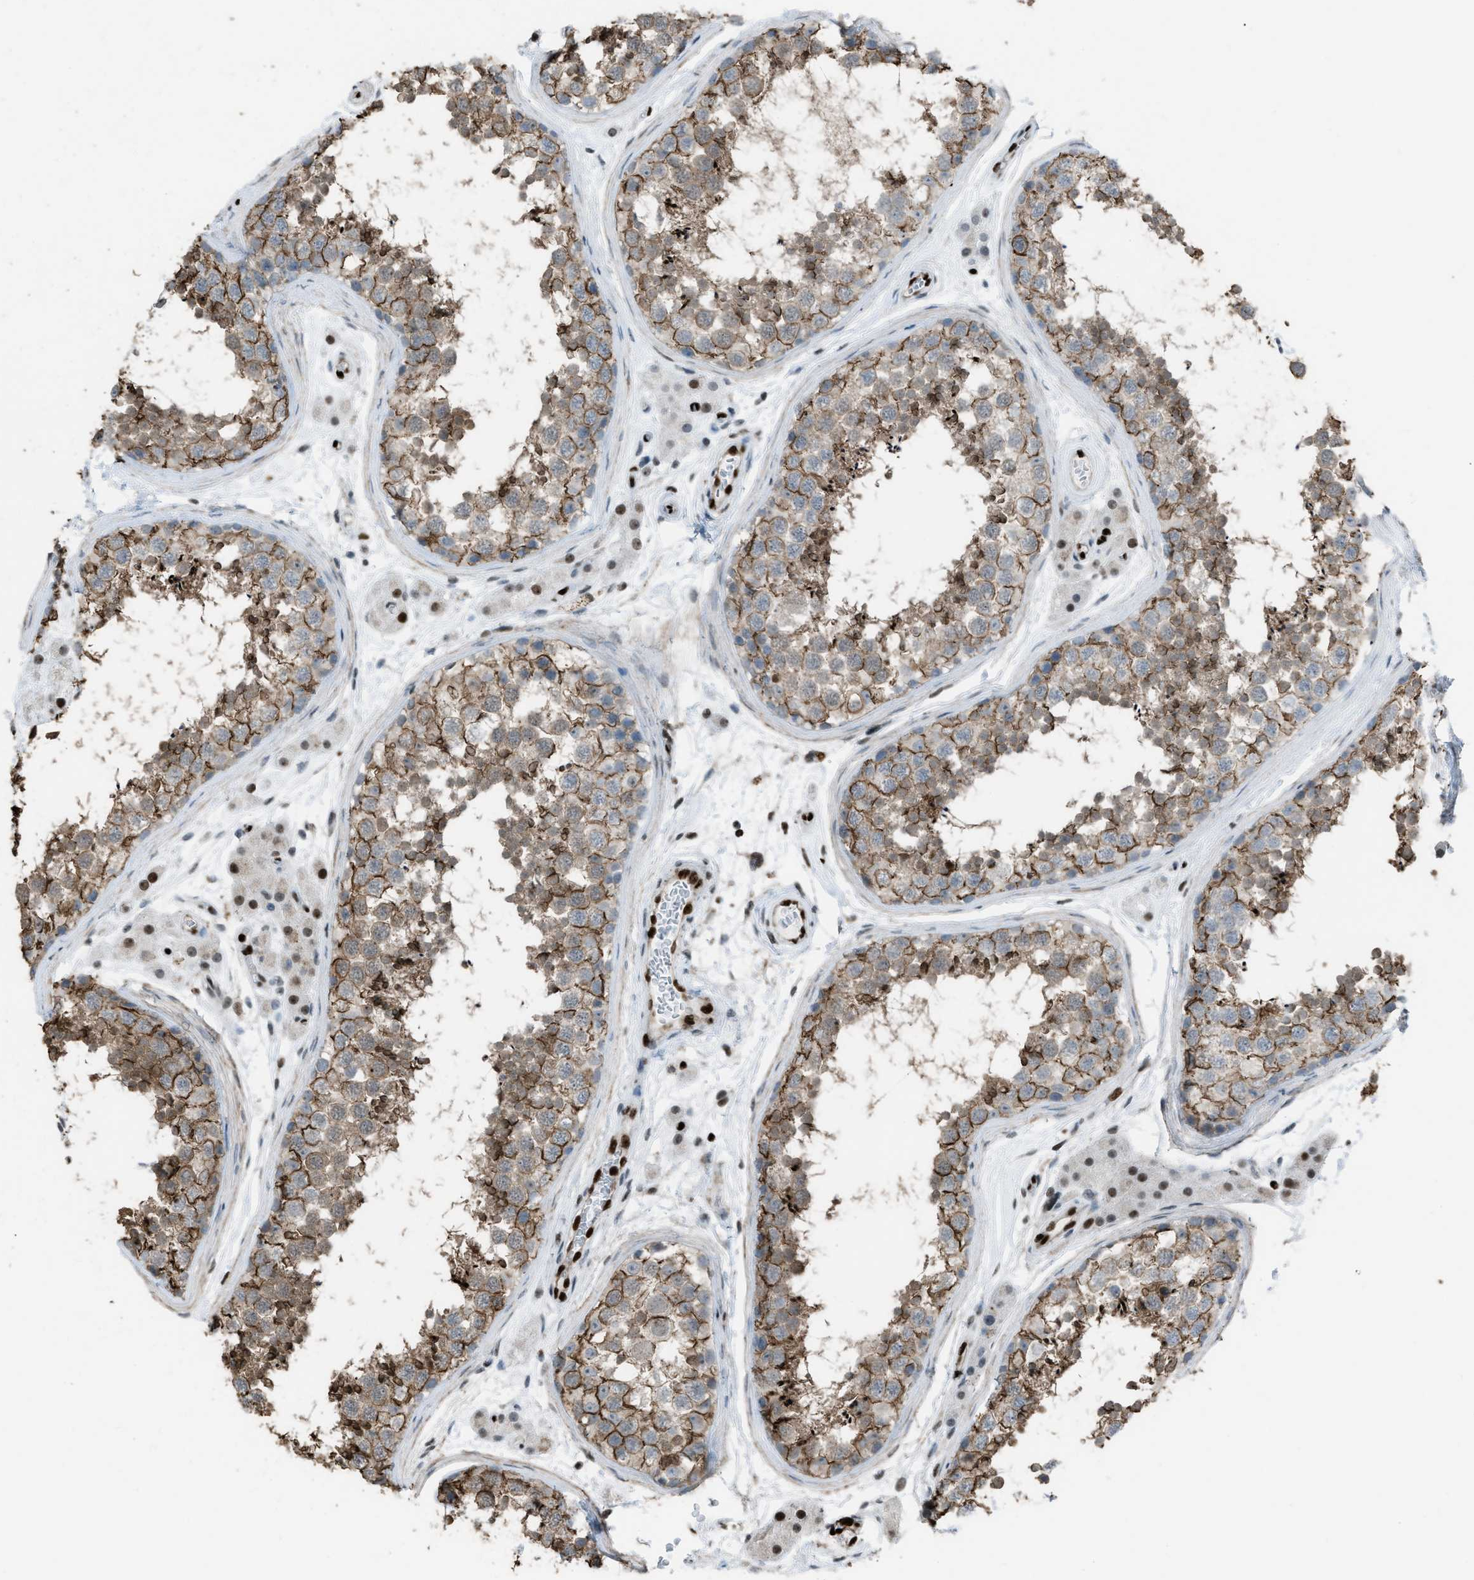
{"staining": {"intensity": "moderate", "quantity": ">75%", "location": "cytoplasmic/membranous"}, "tissue": "testis", "cell_type": "Cells in seminiferous ducts", "image_type": "normal", "snomed": [{"axis": "morphology", "description": "Normal tissue, NOS"}, {"axis": "topography", "description": "Testis"}], "caption": "Immunohistochemical staining of normal testis demonstrates >75% levels of moderate cytoplasmic/membranous protein staining in about >75% of cells in seminiferous ducts. (DAB (3,3'-diaminobenzidine) IHC, brown staining for protein, blue staining for nuclei).", "gene": "SLFN5", "patient": {"sex": "male", "age": 56}}